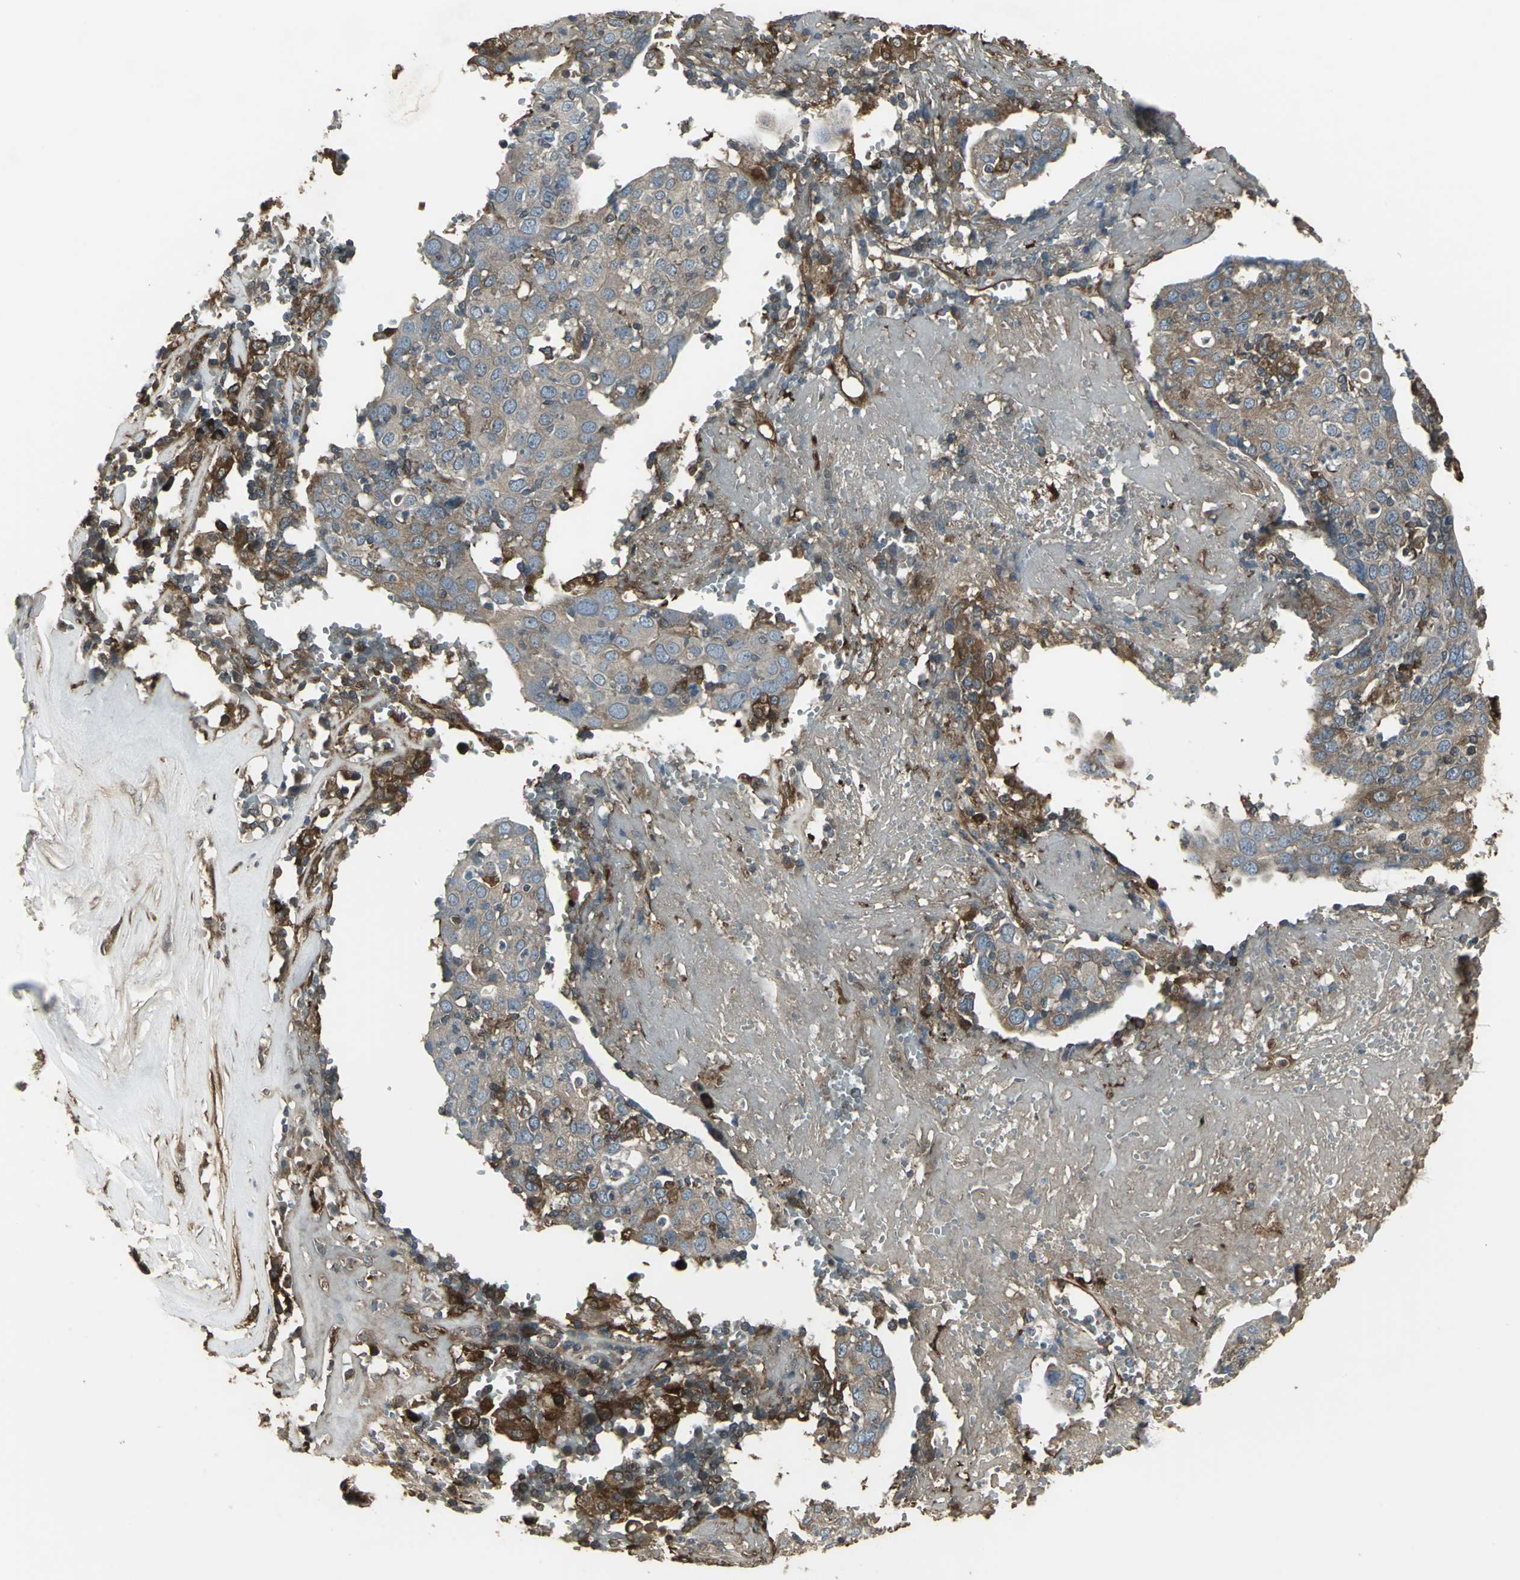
{"staining": {"intensity": "strong", "quantity": ">75%", "location": "cytoplasmic/membranous"}, "tissue": "head and neck cancer", "cell_type": "Tumor cells", "image_type": "cancer", "snomed": [{"axis": "morphology", "description": "Adenocarcinoma, NOS"}, {"axis": "topography", "description": "Salivary gland"}, {"axis": "topography", "description": "Head-Neck"}], "caption": "There is high levels of strong cytoplasmic/membranous positivity in tumor cells of head and neck adenocarcinoma, as demonstrated by immunohistochemical staining (brown color).", "gene": "PRXL2B", "patient": {"sex": "female", "age": 65}}